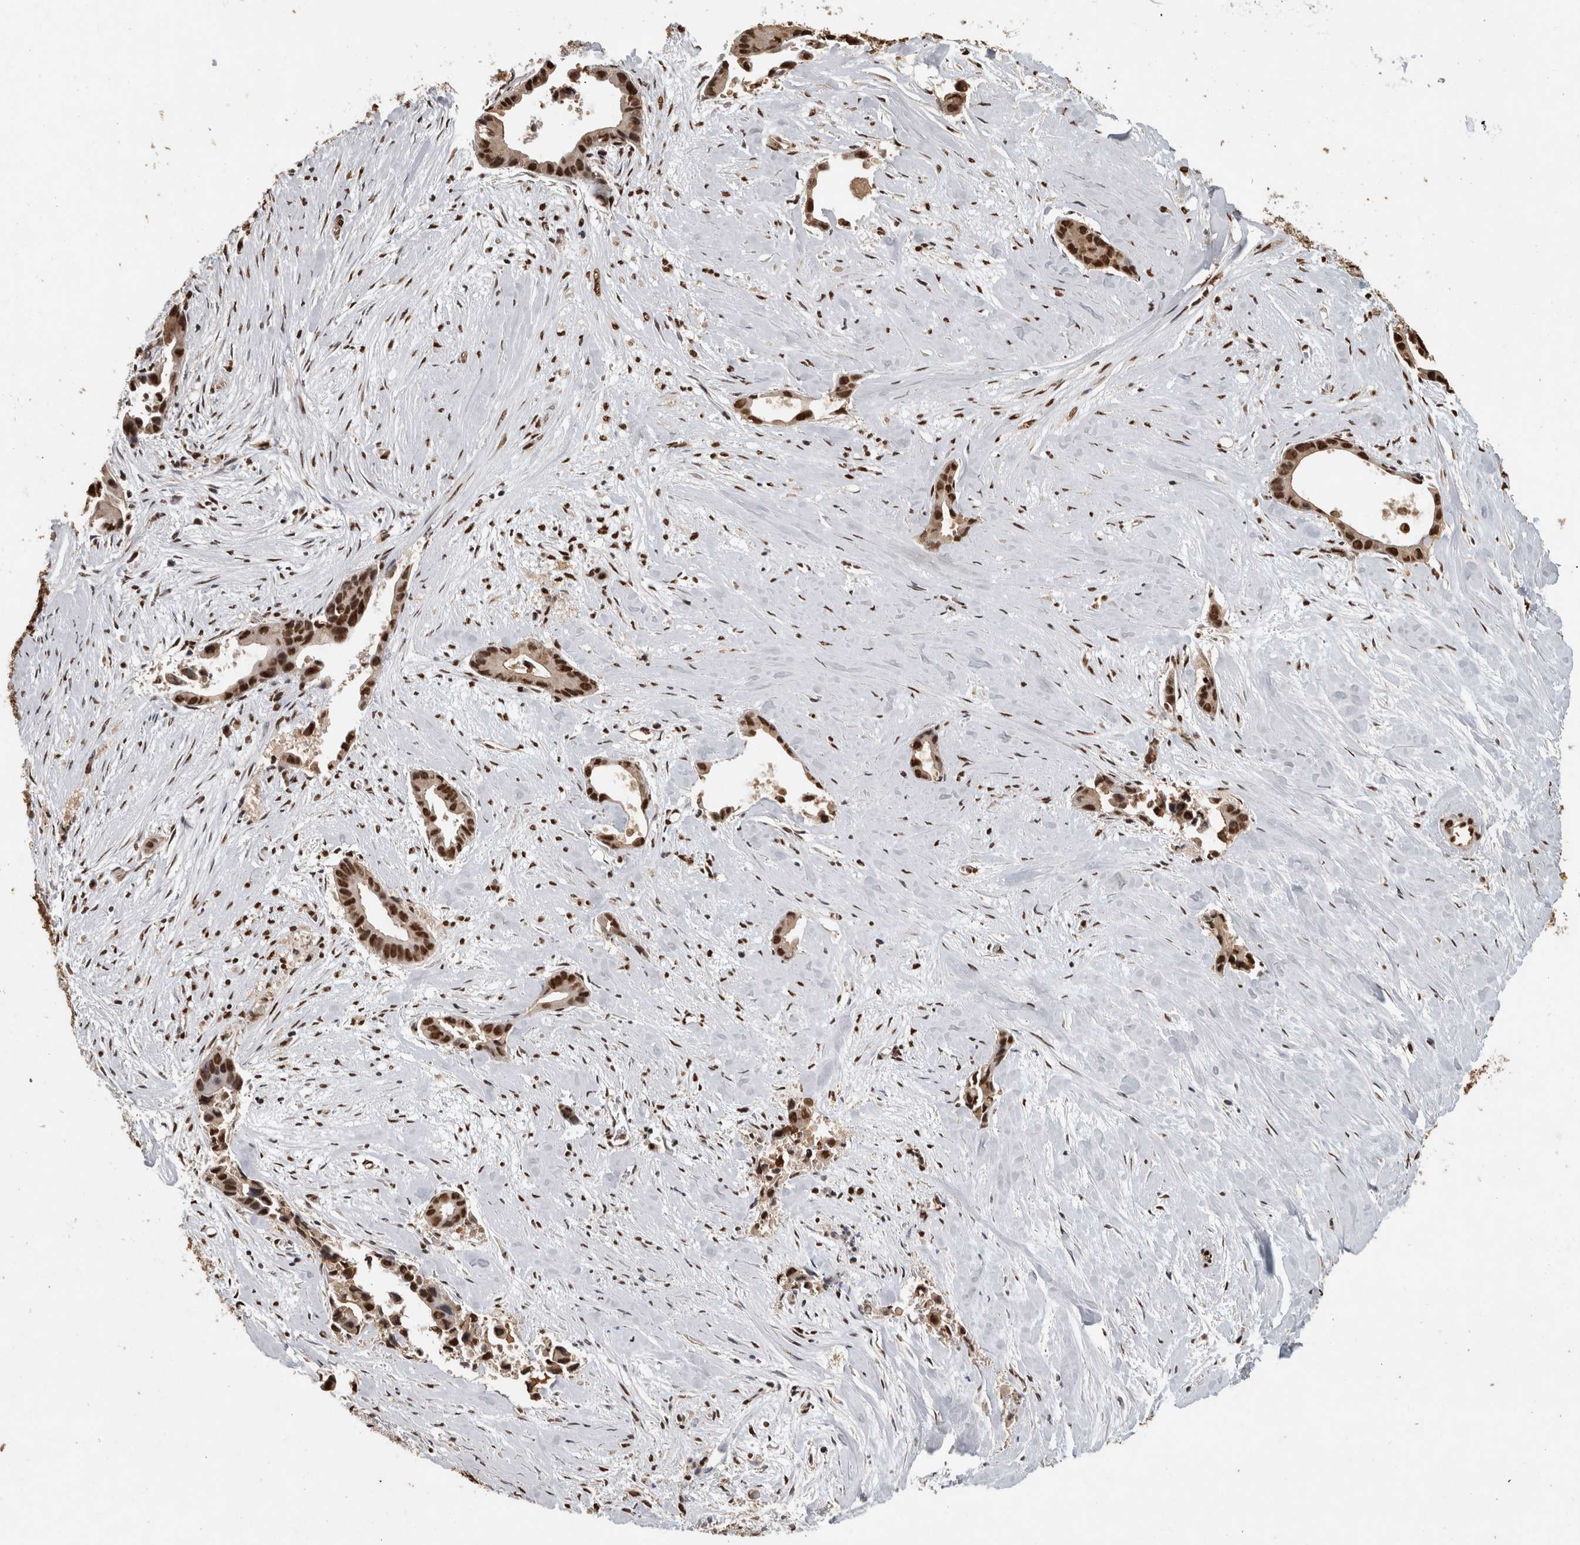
{"staining": {"intensity": "strong", "quantity": ">75%", "location": "nuclear"}, "tissue": "liver cancer", "cell_type": "Tumor cells", "image_type": "cancer", "snomed": [{"axis": "morphology", "description": "Cholangiocarcinoma"}, {"axis": "topography", "description": "Liver"}], "caption": "Immunohistochemistry (IHC) micrograph of neoplastic tissue: human liver cancer (cholangiocarcinoma) stained using immunohistochemistry shows high levels of strong protein expression localized specifically in the nuclear of tumor cells, appearing as a nuclear brown color.", "gene": "RAD50", "patient": {"sex": "female", "age": 55}}